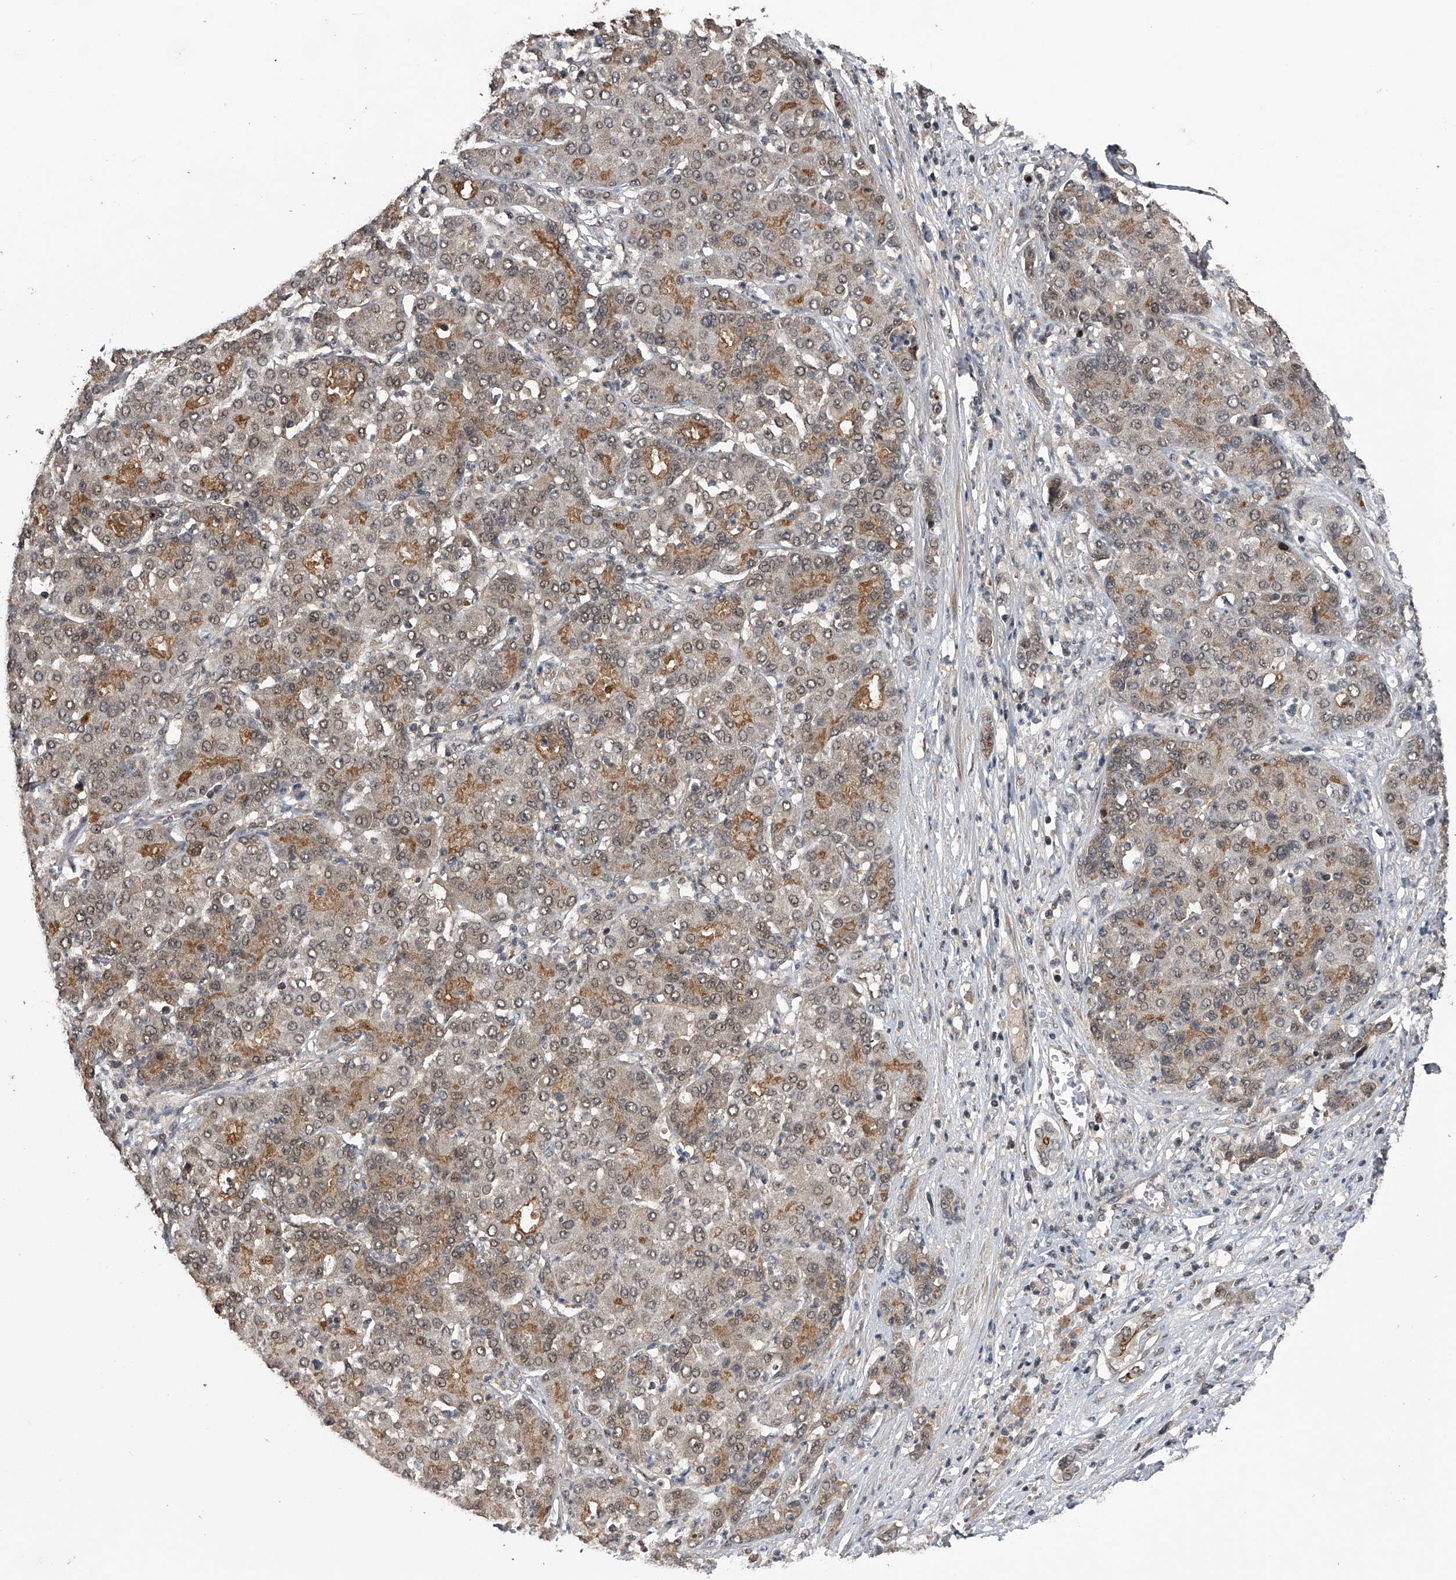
{"staining": {"intensity": "weak", "quantity": "<25%", "location": "cytoplasmic/membranous"}, "tissue": "liver cancer", "cell_type": "Tumor cells", "image_type": "cancer", "snomed": [{"axis": "morphology", "description": "Carcinoma, Hepatocellular, NOS"}, {"axis": "topography", "description": "Liver"}], "caption": "High power microscopy histopathology image of an IHC micrograph of liver cancer (hepatocellular carcinoma), revealing no significant staining in tumor cells.", "gene": "SLC12A8", "patient": {"sex": "male", "age": 65}}